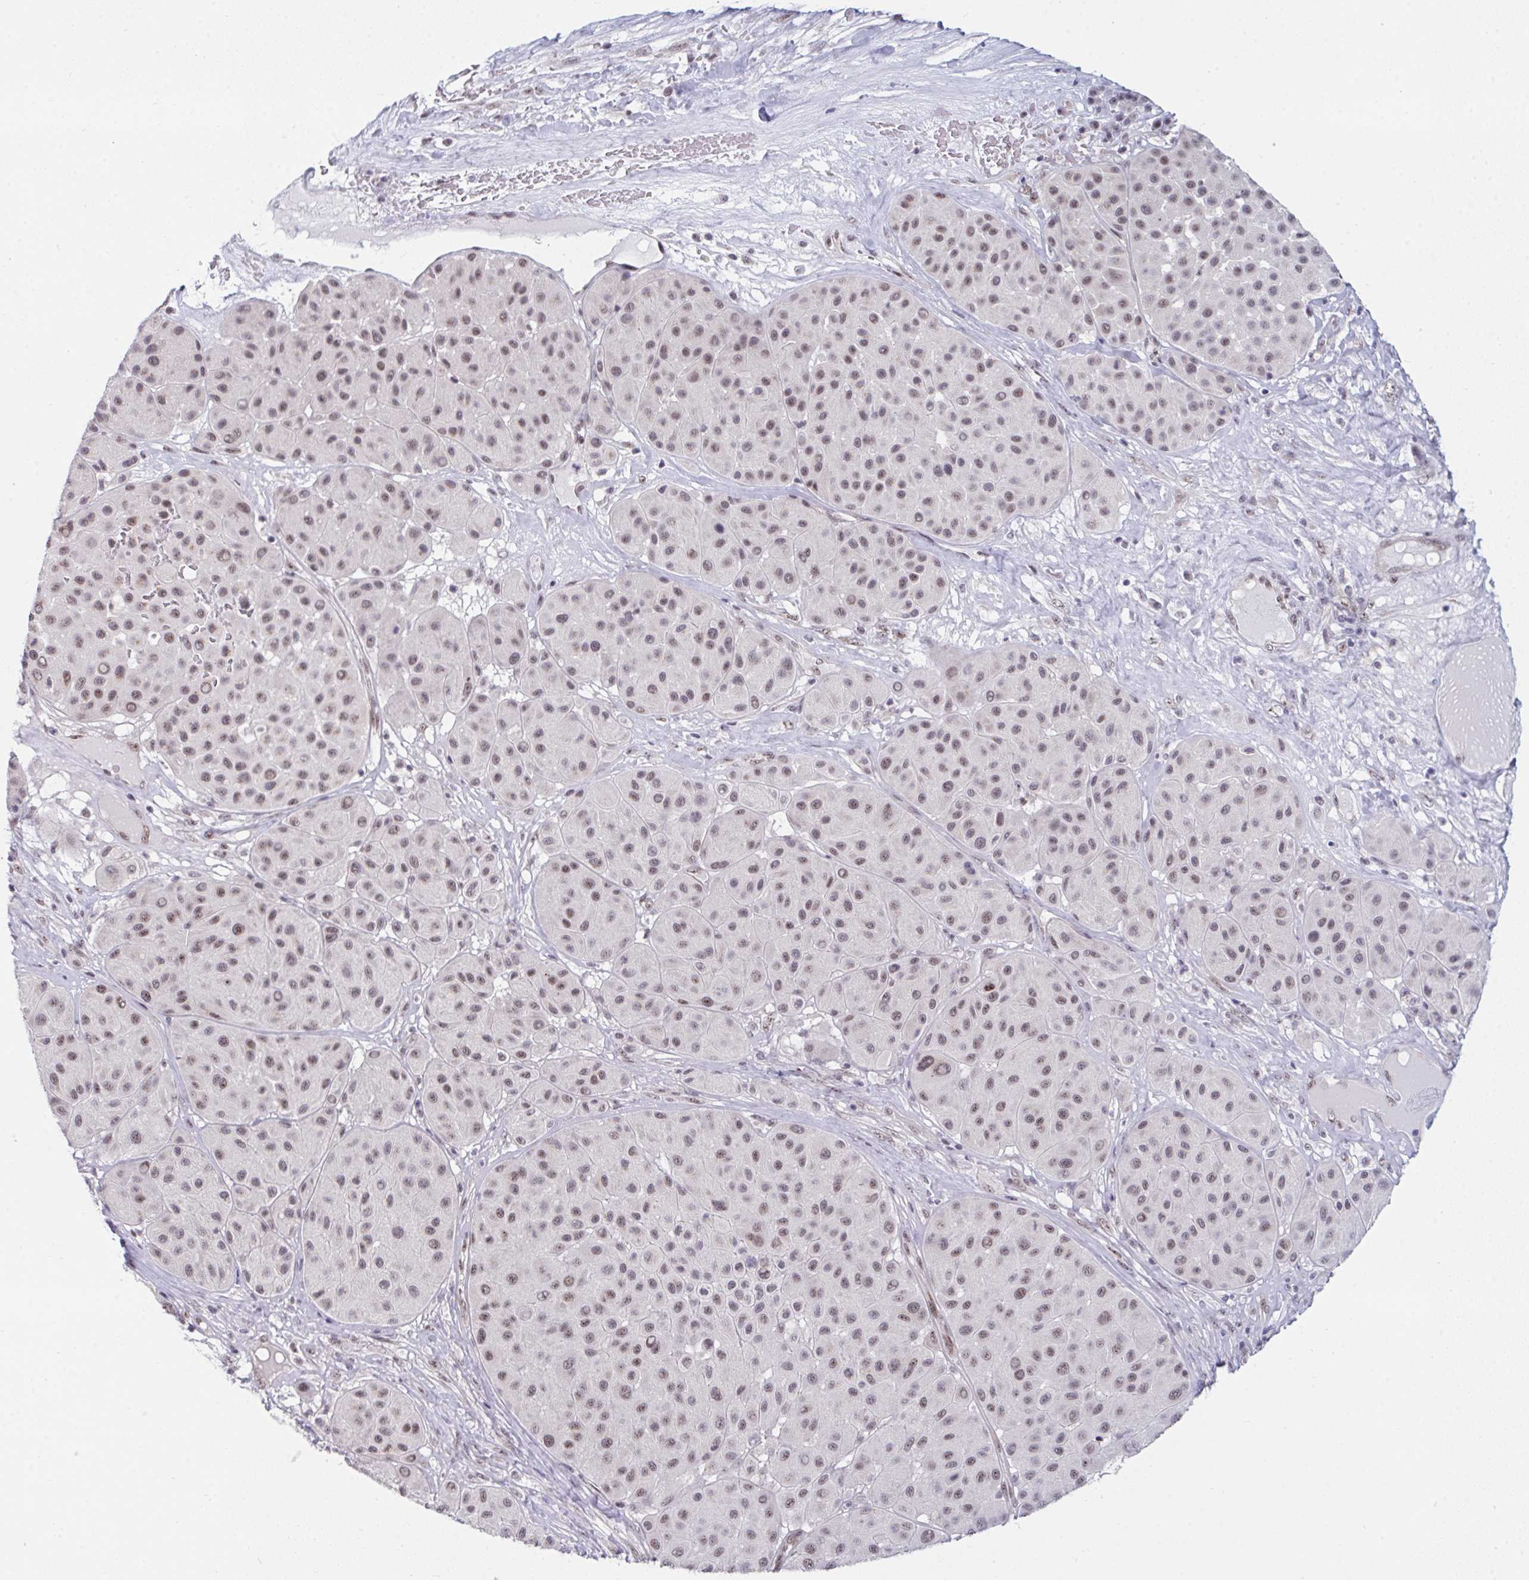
{"staining": {"intensity": "moderate", "quantity": "<25%", "location": "nuclear"}, "tissue": "melanoma", "cell_type": "Tumor cells", "image_type": "cancer", "snomed": [{"axis": "morphology", "description": "Malignant melanoma, Metastatic site"}, {"axis": "topography", "description": "Smooth muscle"}], "caption": "This is a histology image of immunohistochemistry (IHC) staining of malignant melanoma (metastatic site), which shows moderate expression in the nuclear of tumor cells.", "gene": "PRR14", "patient": {"sex": "male", "age": 41}}